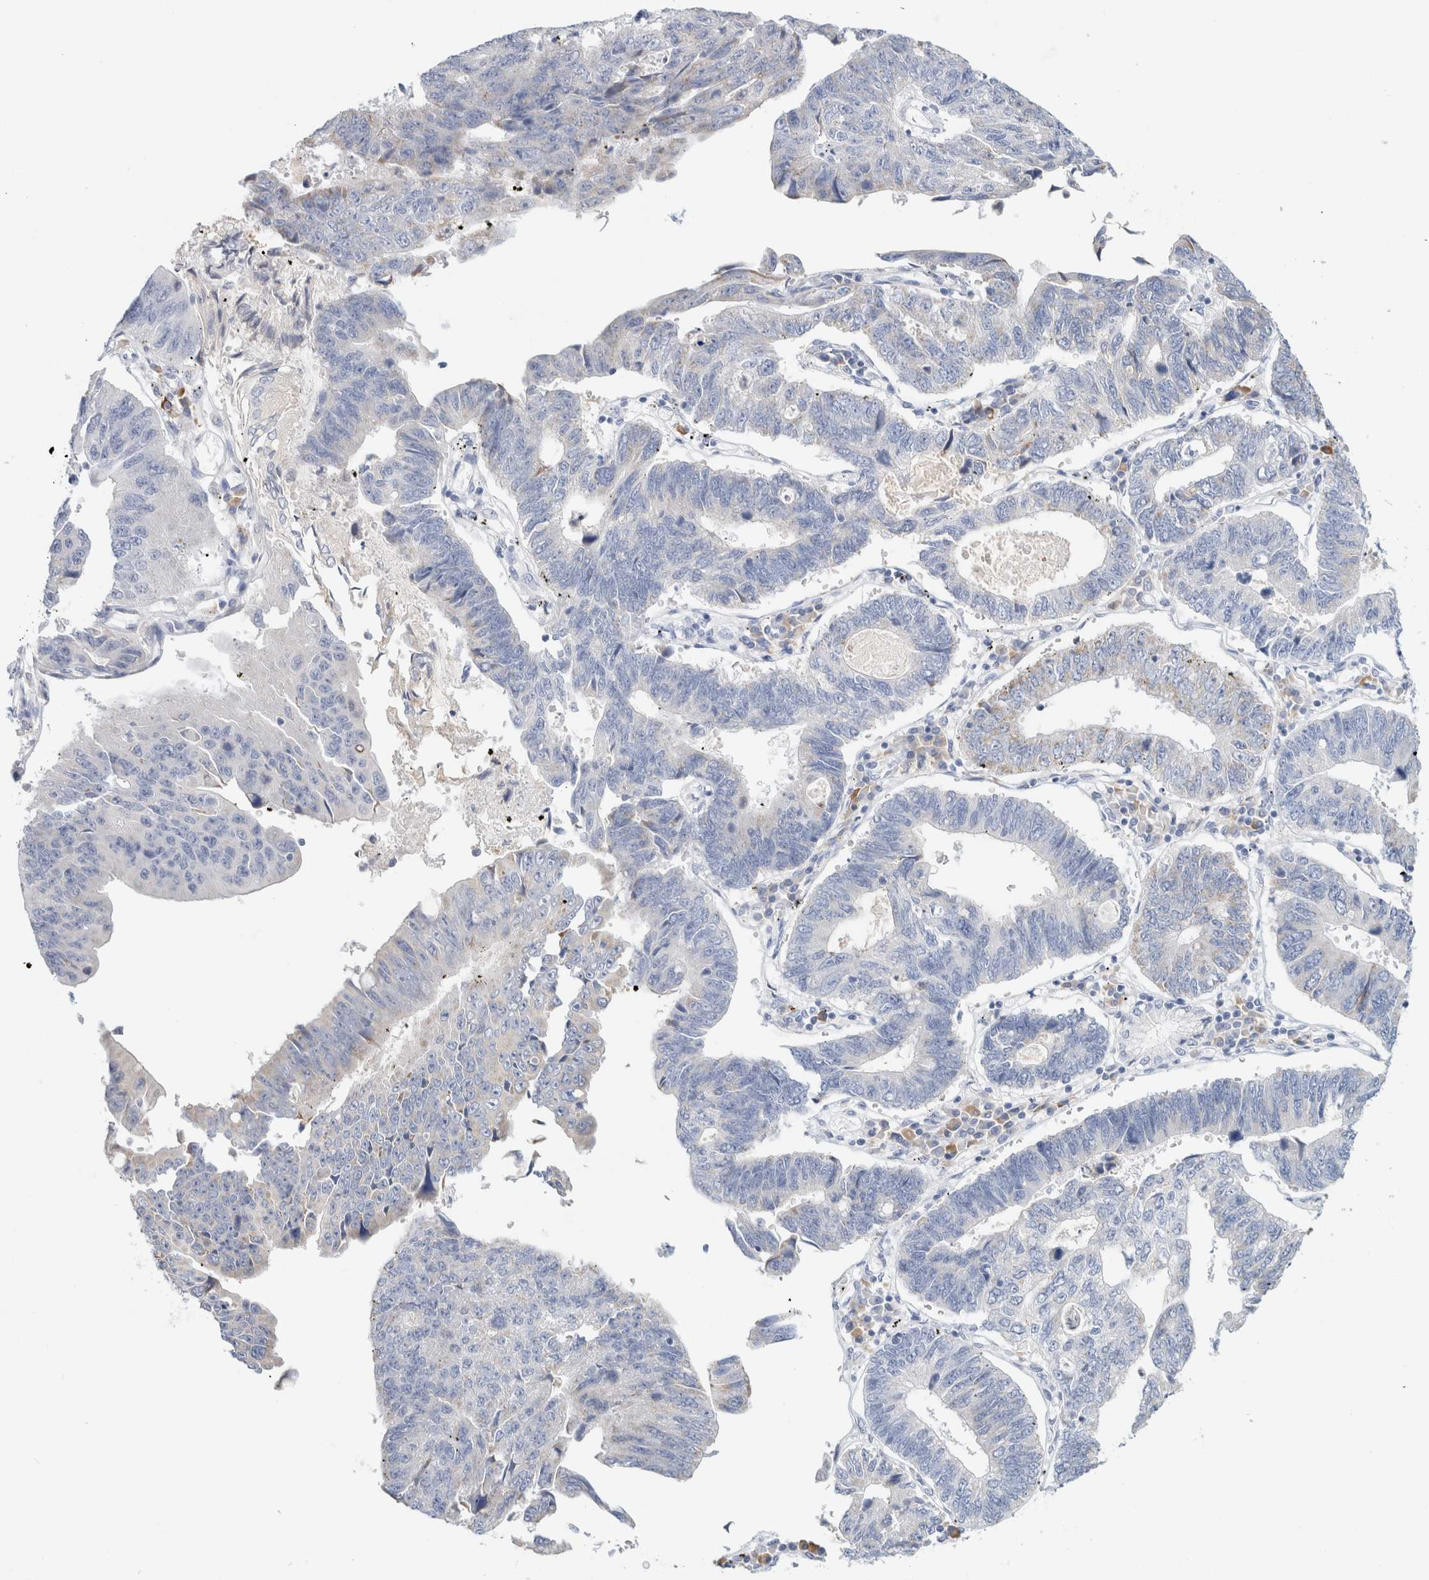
{"staining": {"intensity": "negative", "quantity": "none", "location": "none"}, "tissue": "stomach cancer", "cell_type": "Tumor cells", "image_type": "cancer", "snomed": [{"axis": "morphology", "description": "Adenocarcinoma, NOS"}, {"axis": "topography", "description": "Stomach"}], "caption": "This histopathology image is of stomach adenocarcinoma stained with immunohistochemistry (IHC) to label a protein in brown with the nuclei are counter-stained blue. There is no positivity in tumor cells.", "gene": "GADD45G", "patient": {"sex": "male", "age": 59}}